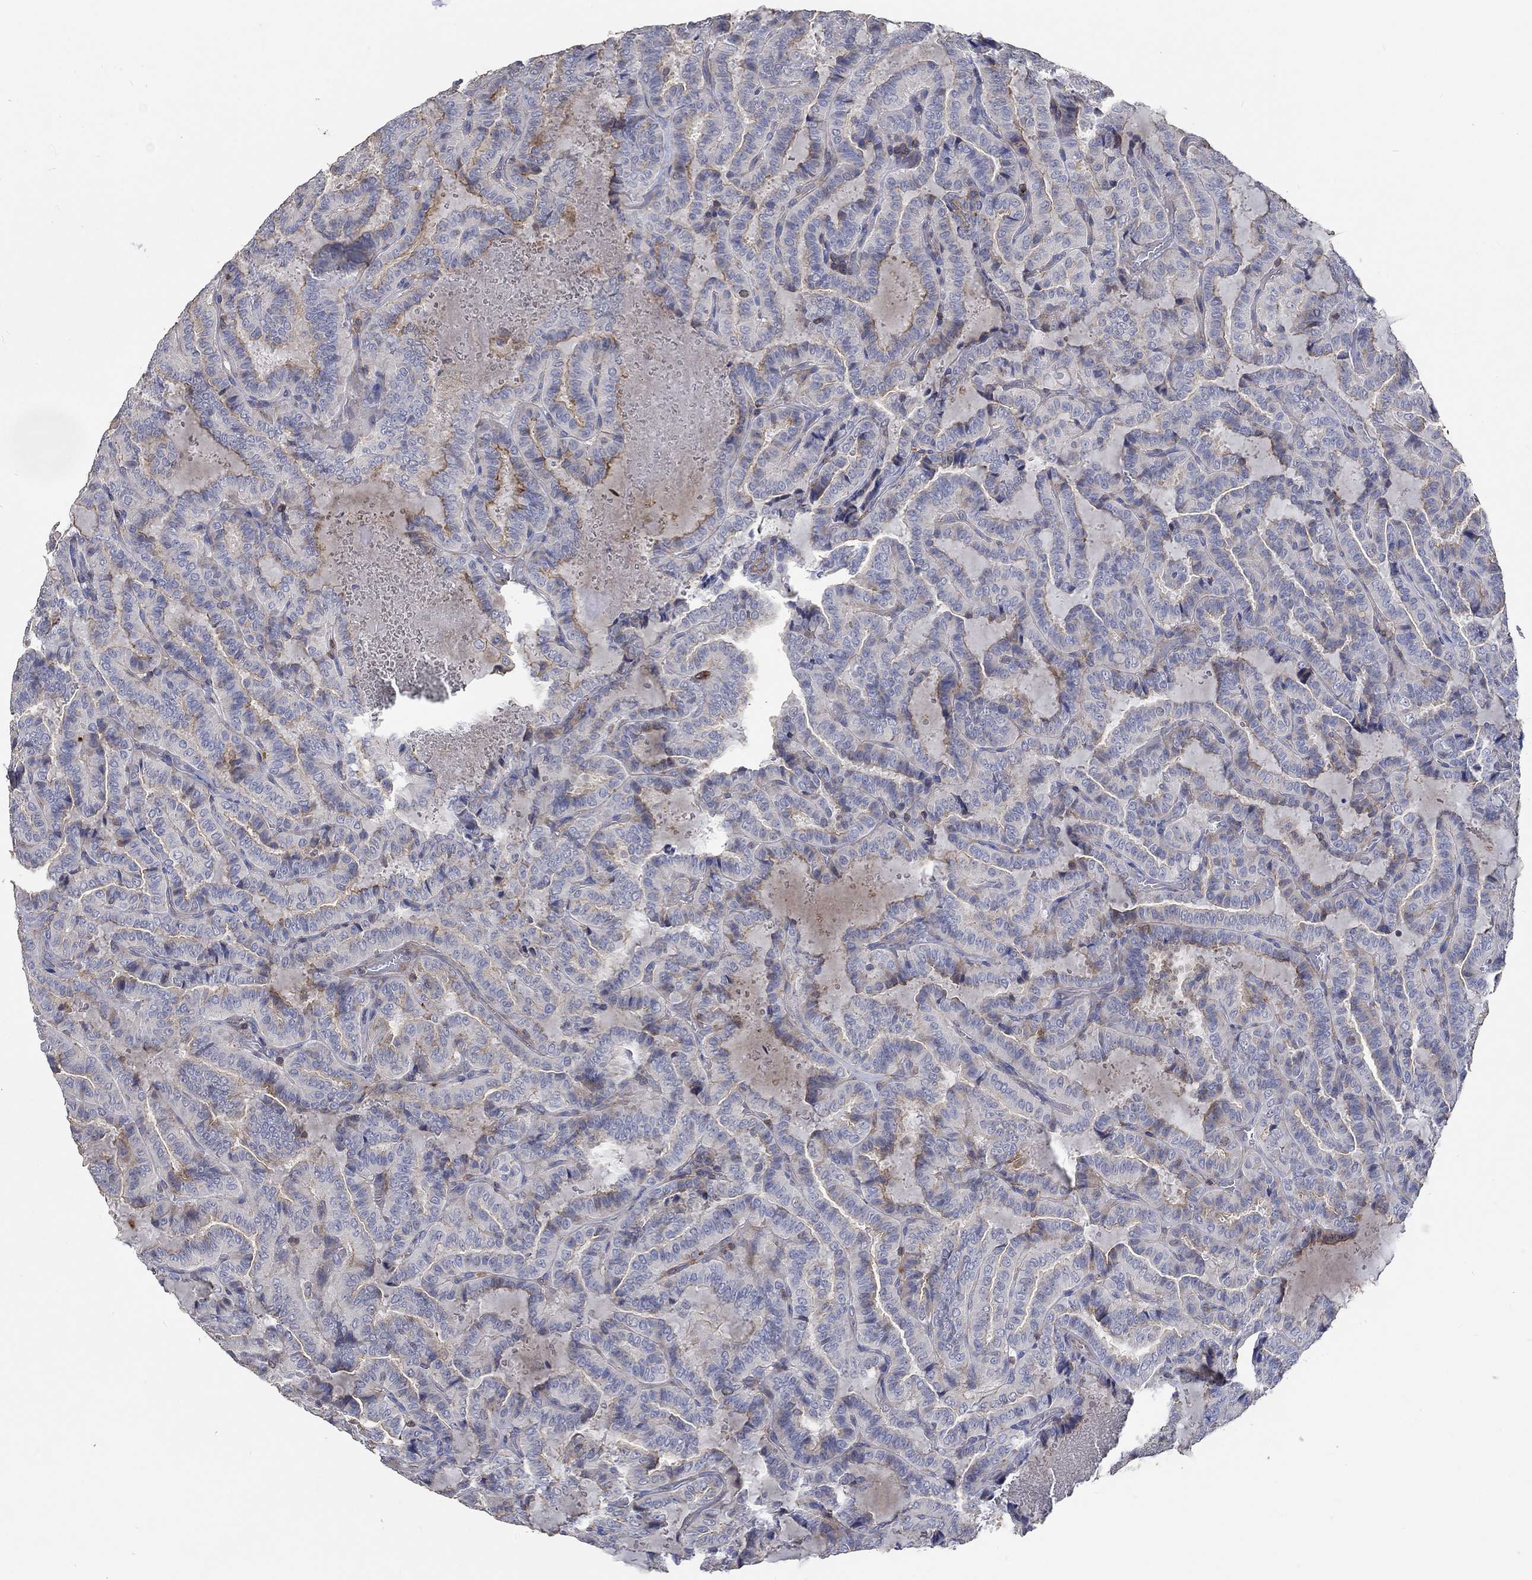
{"staining": {"intensity": "strong", "quantity": ">75%", "location": "cytoplasmic/membranous"}, "tissue": "thyroid cancer", "cell_type": "Tumor cells", "image_type": "cancer", "snomed": [{"axis": "morphology", "description": "Papillary adenocarcinoma, NOS"}, {"axis": "topography", "description": "Thyroid gland"}], "caption": "Immunohistochemical staining of thyroid papillary adenocarcinoma exhibits strong cytoplasmic/membranous protein expression in approximately >75% of tumor cells. The protein is stained brown, and the nuclei are stained in blue (DAB (3,3'-diaminobenzidine) IHC with brightfield microscopy, high magnification).", "gene": "TNFAIP8L3", "patient": {"sex": "female", "age": 39}}